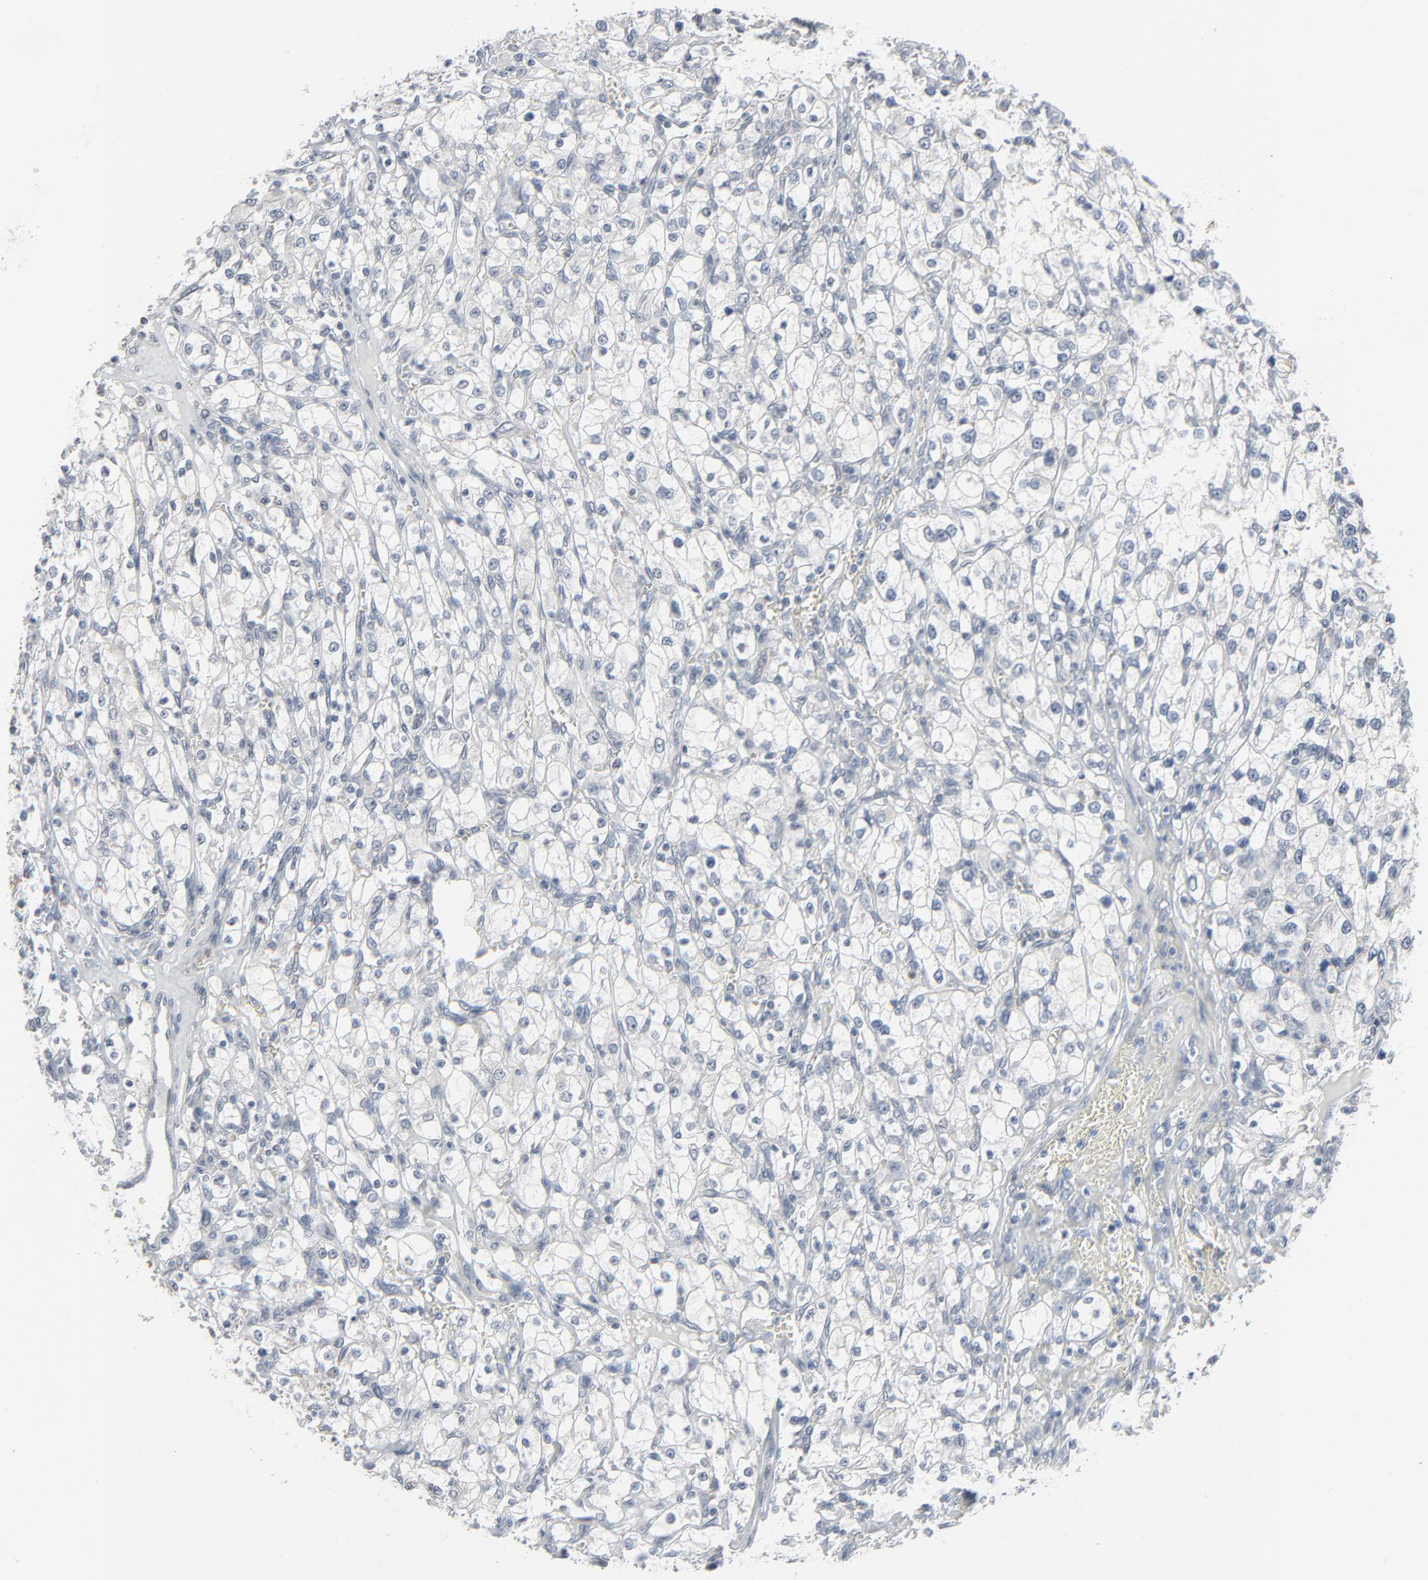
{"staining": {"intensity": "negative", "quantity": "none", "location": "none"}, "tissue": "renal cancer", "cell_type": "Tumor cells", "image_type": "cancer", "snomed": [{"axis": "morphology", "description": "Adenocarcinoma, NOS"}, {"axis": "topography", "description": "Kidney"}], "caption": "Immunohistochemistry micrograph of renal cancer stained for a protein (brown), which demonstrates no expression in tumor cells.", "gene": "SAGE1", "patient": {"sex": "female", "age": 62}}